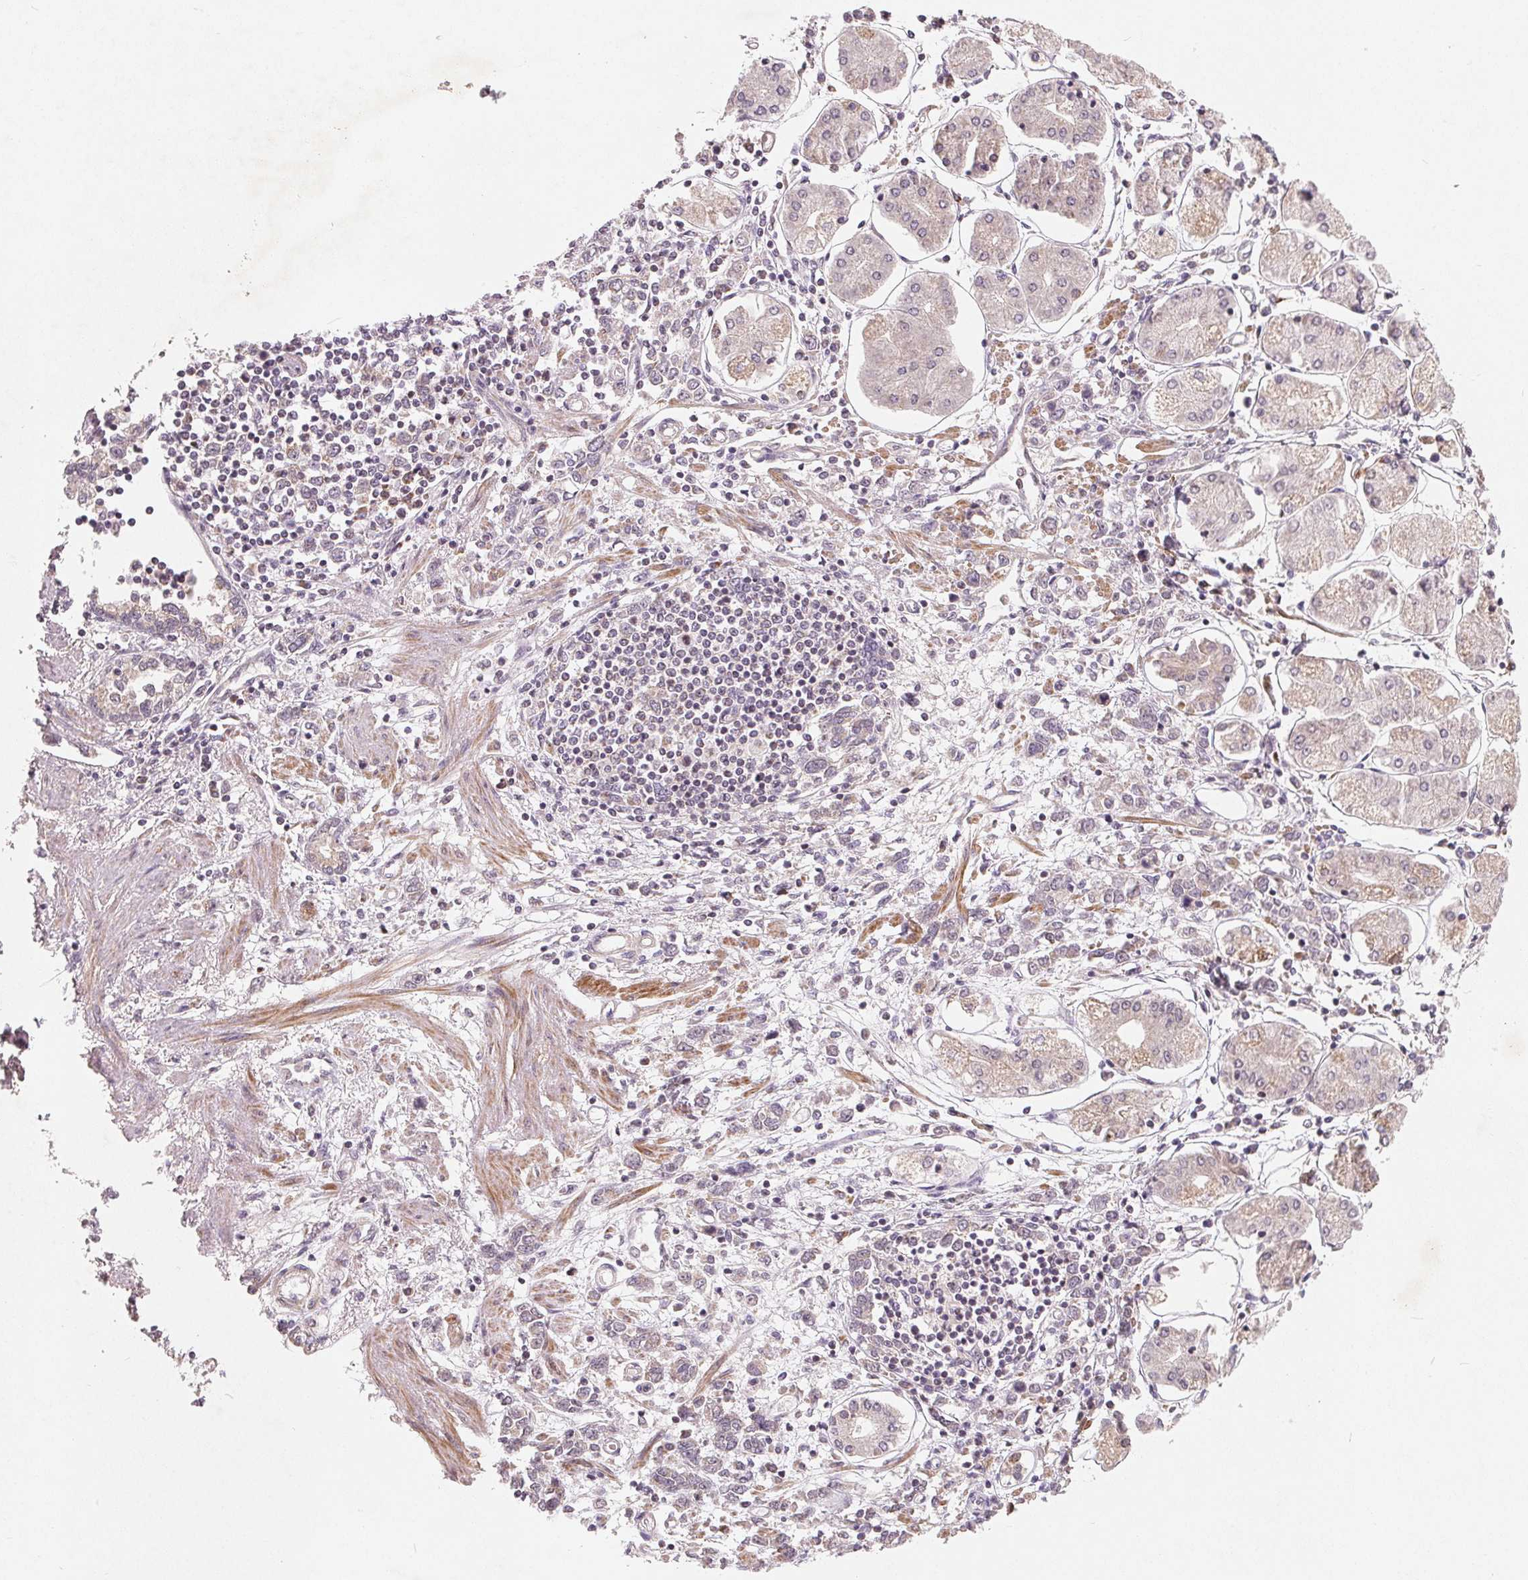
{"staining": {"intensity": "negative", "quantity": "none", "location": "none"}, "tissue": "stomach cancer", "cell_type": "Tumor cells", "image_type": "cancer", "snomed": [{"axis": "morphology", "description": "Adenocarcinoma, NOS"}, {"axis": "topography", "description": "Stomach"}], "caption": "Tumor cells show no significant protein positivity in stomach cancer.", "gene": "GHITM", "patient": {"sex": "female", "age": 76}}